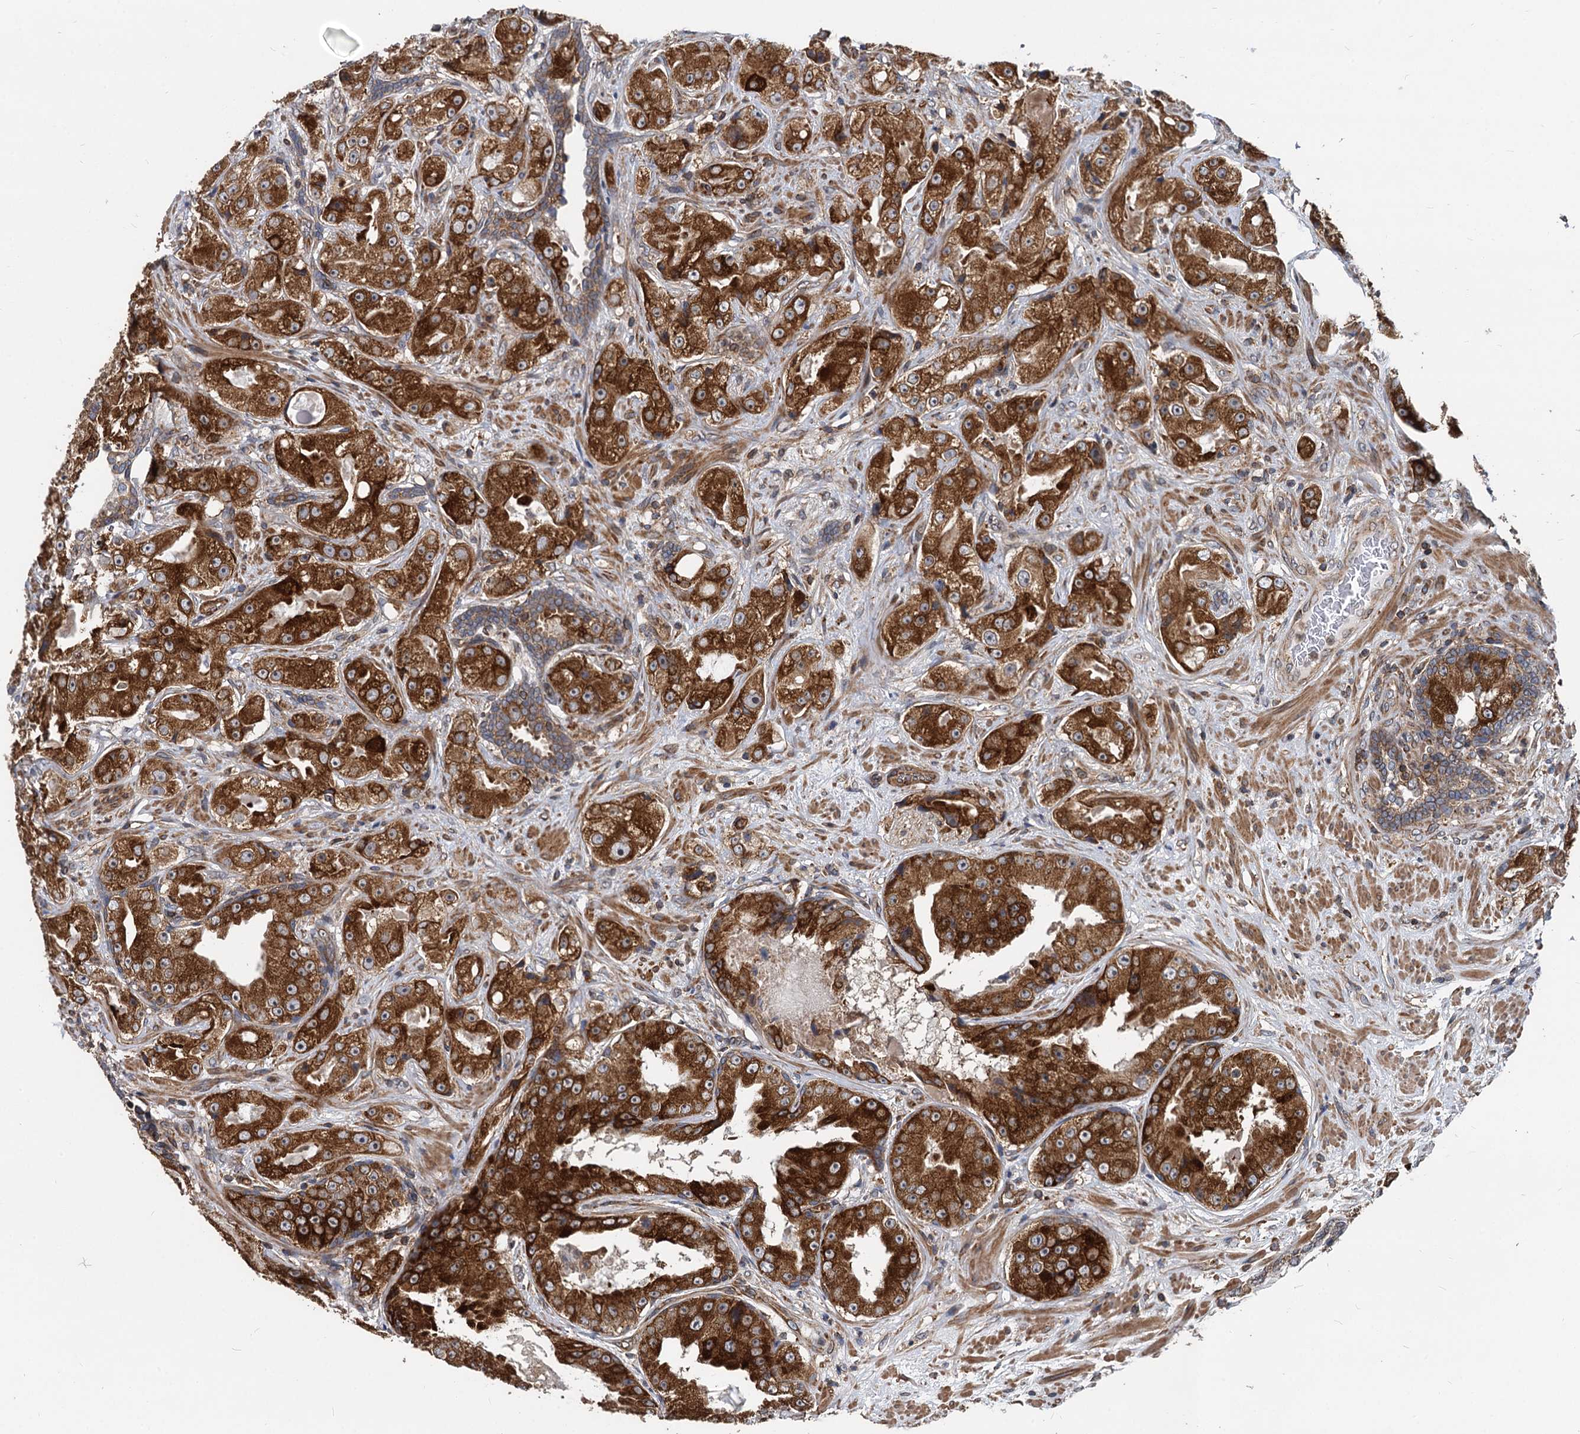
{"staining": {"intensity": "strong", "quantity": ">75%", "location": "cytoplasmic/membranous"}, "tissue": "prostate cancer", "cell_type": "Tumor cells", "image_type": "cancer", "snomed": [{"axis": "morphology", "description": "Adenocarcinoma, High grade"}, {"axis": "topography", "description": "Prostate"}], "caption": "The micrograph shows immunohistochemical staining of prostate cancer. There is strong cytoplasmic/membranous positivity is identified in about >75% of tumor cells.", "gene": "STIM1", "patient": {"sex": "male", "age": 73}}